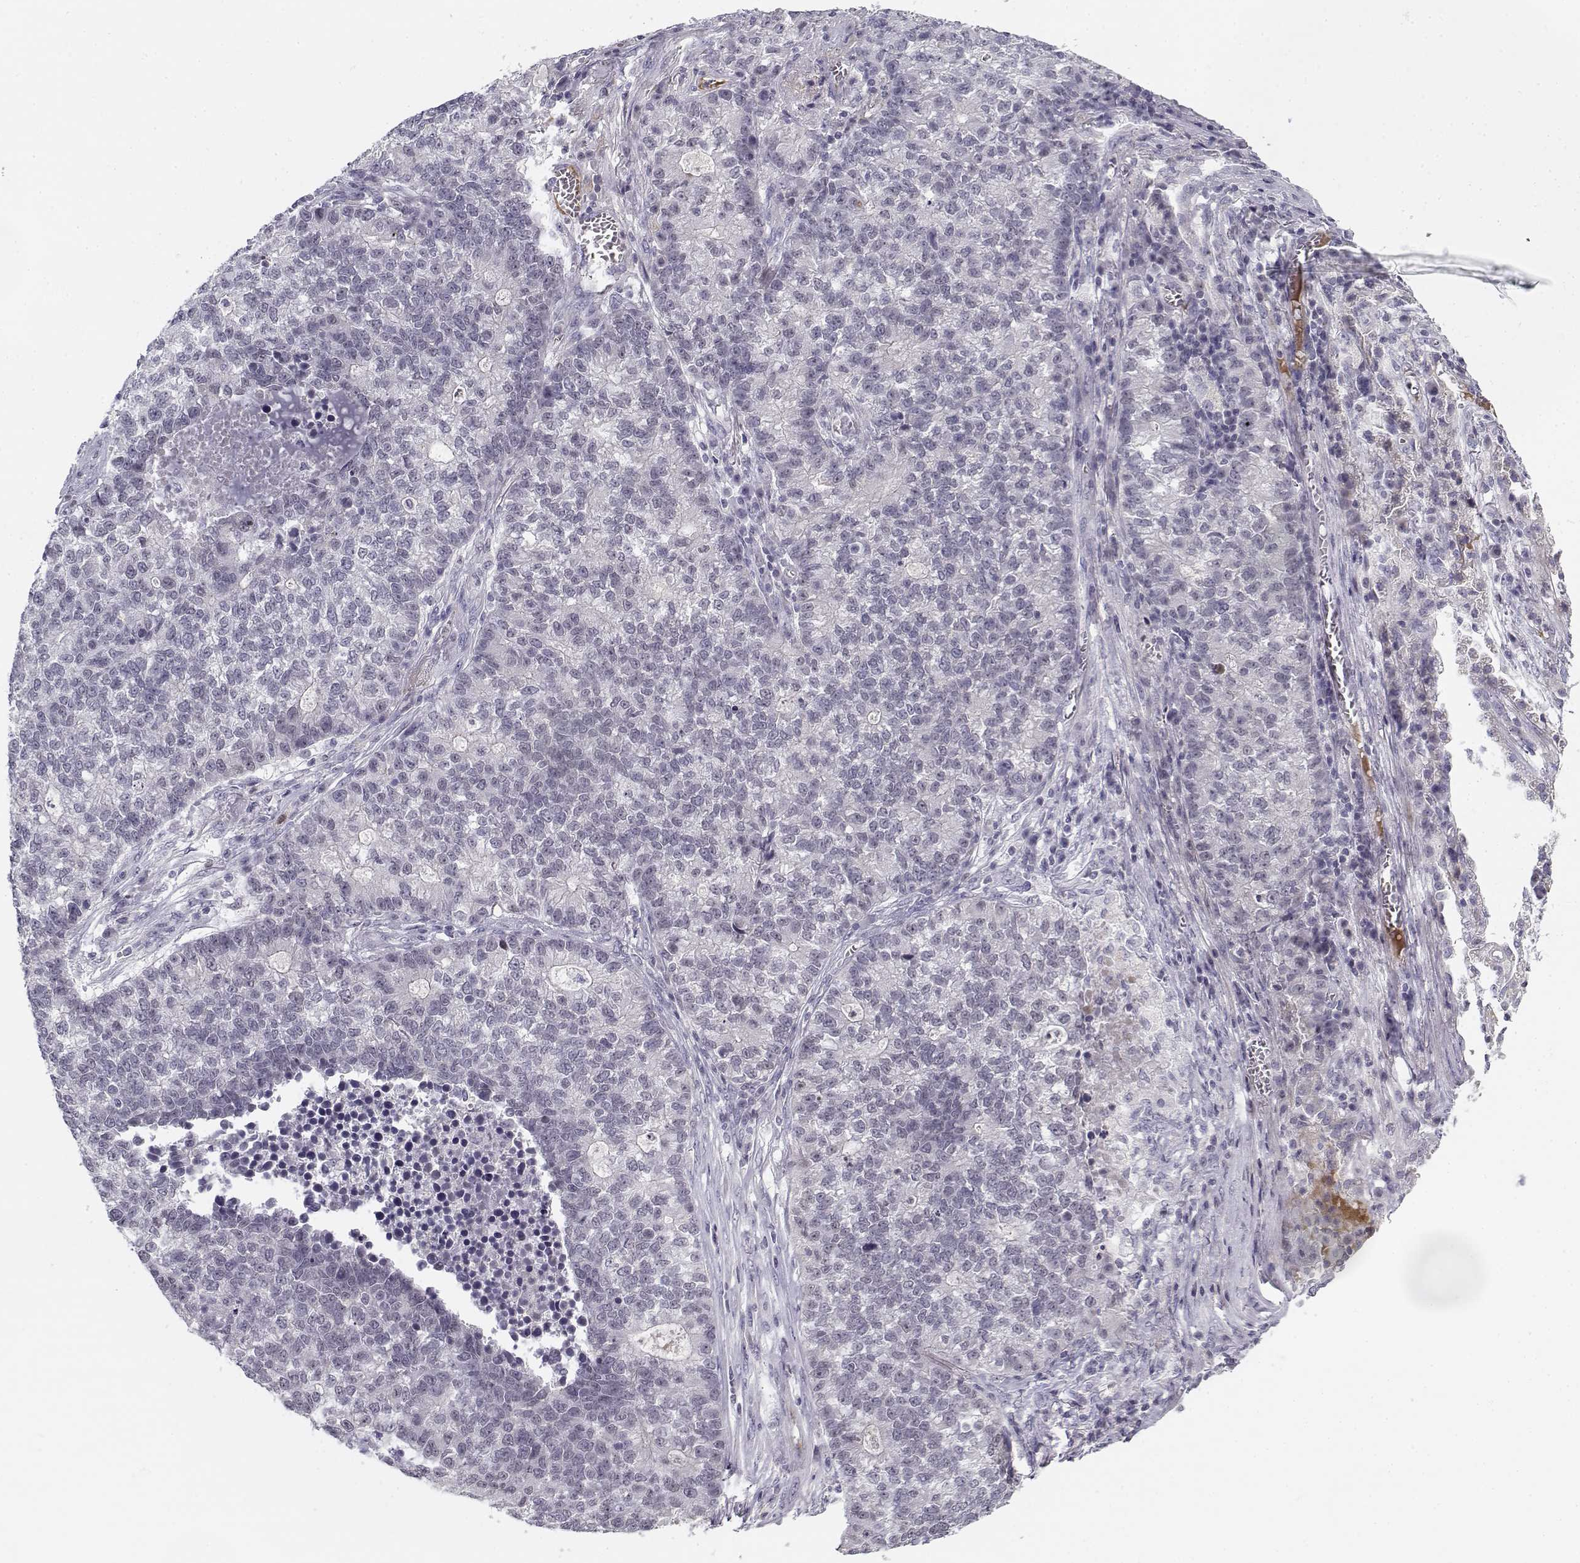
{"staining": {"intensity": "negative", "quantity": "none", "location": "none"}, "tissue": "lung cancer", "cell_type": "Tumor cells", "image_type": "cancer", "snomed": [{"axis": "morphology", "description": "Adenocarcinoma, NOS"}, {"axis": "topography", "description": "Lung"}], "caption": "Immunohistochemistry (IHC) of lung adenocarcinoma reveals no expression in tumor cells. The staining was performed using DAB to visualize the protein expression in brown, while the nuclei were stained in blue with hematoxylin (Magnification: 20x).", "gene": "DDX25", "patient": {"sex": "male", "age": 57}}